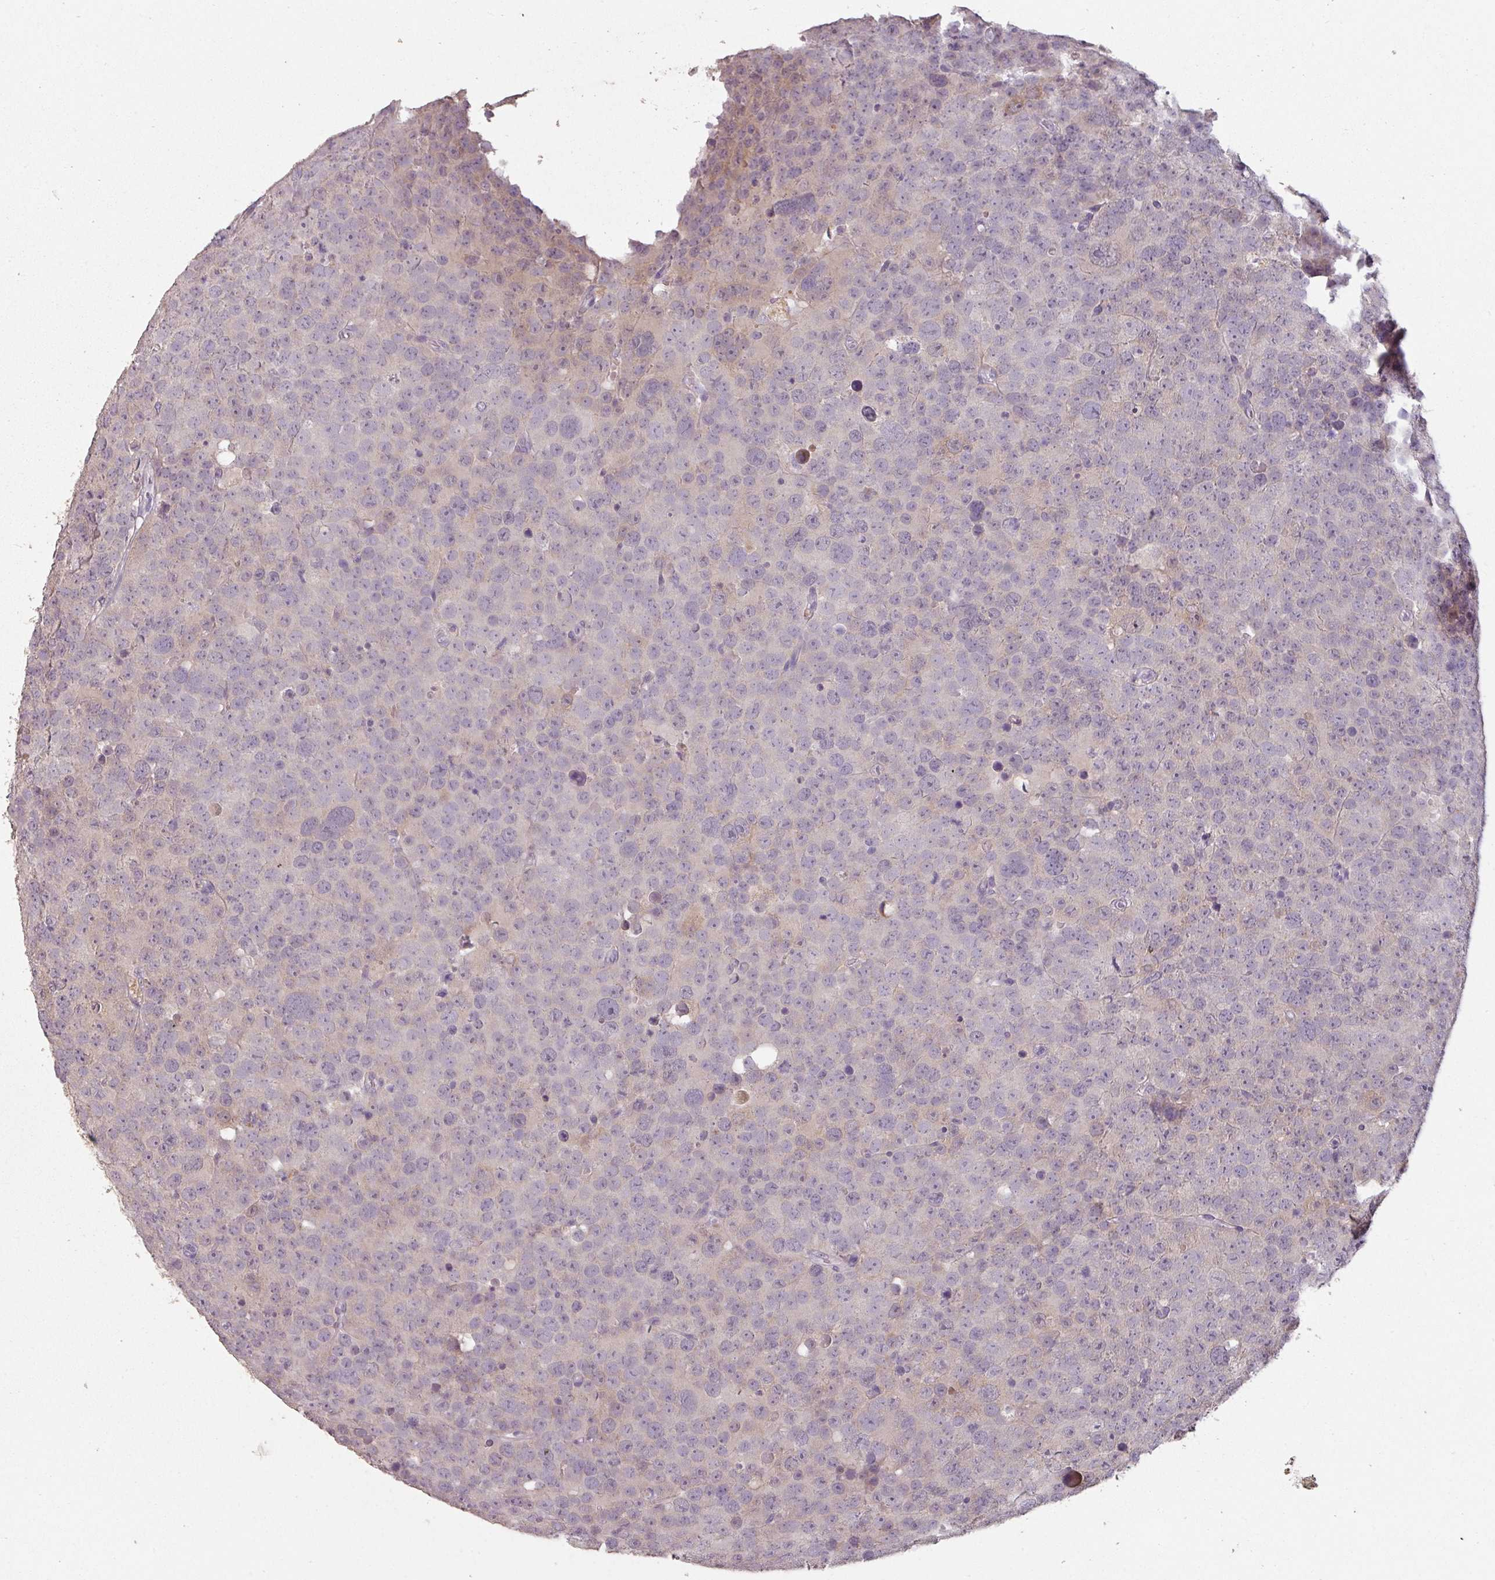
{"staining": {"intensity": "weak", "quantity": "<25%", "location": "cytoplasmic/membranous"}, "tissue": "testis cancer", "cell_type": "Tumor cells", "image_type": "cancer", "snomed": [{"axis": "morphology", "description": "Seminoma, NOS"}, {"axis": "topography", "description": "Testis"}], "caption": "High power microscopy photomicrograph of an immunohistochemistry (IHC) micrograph of seminoma (testis), revealing no significant staining in tumor cells.", "gene": "LYPLA1", "patient": {"sex": "male", "age": 71}}